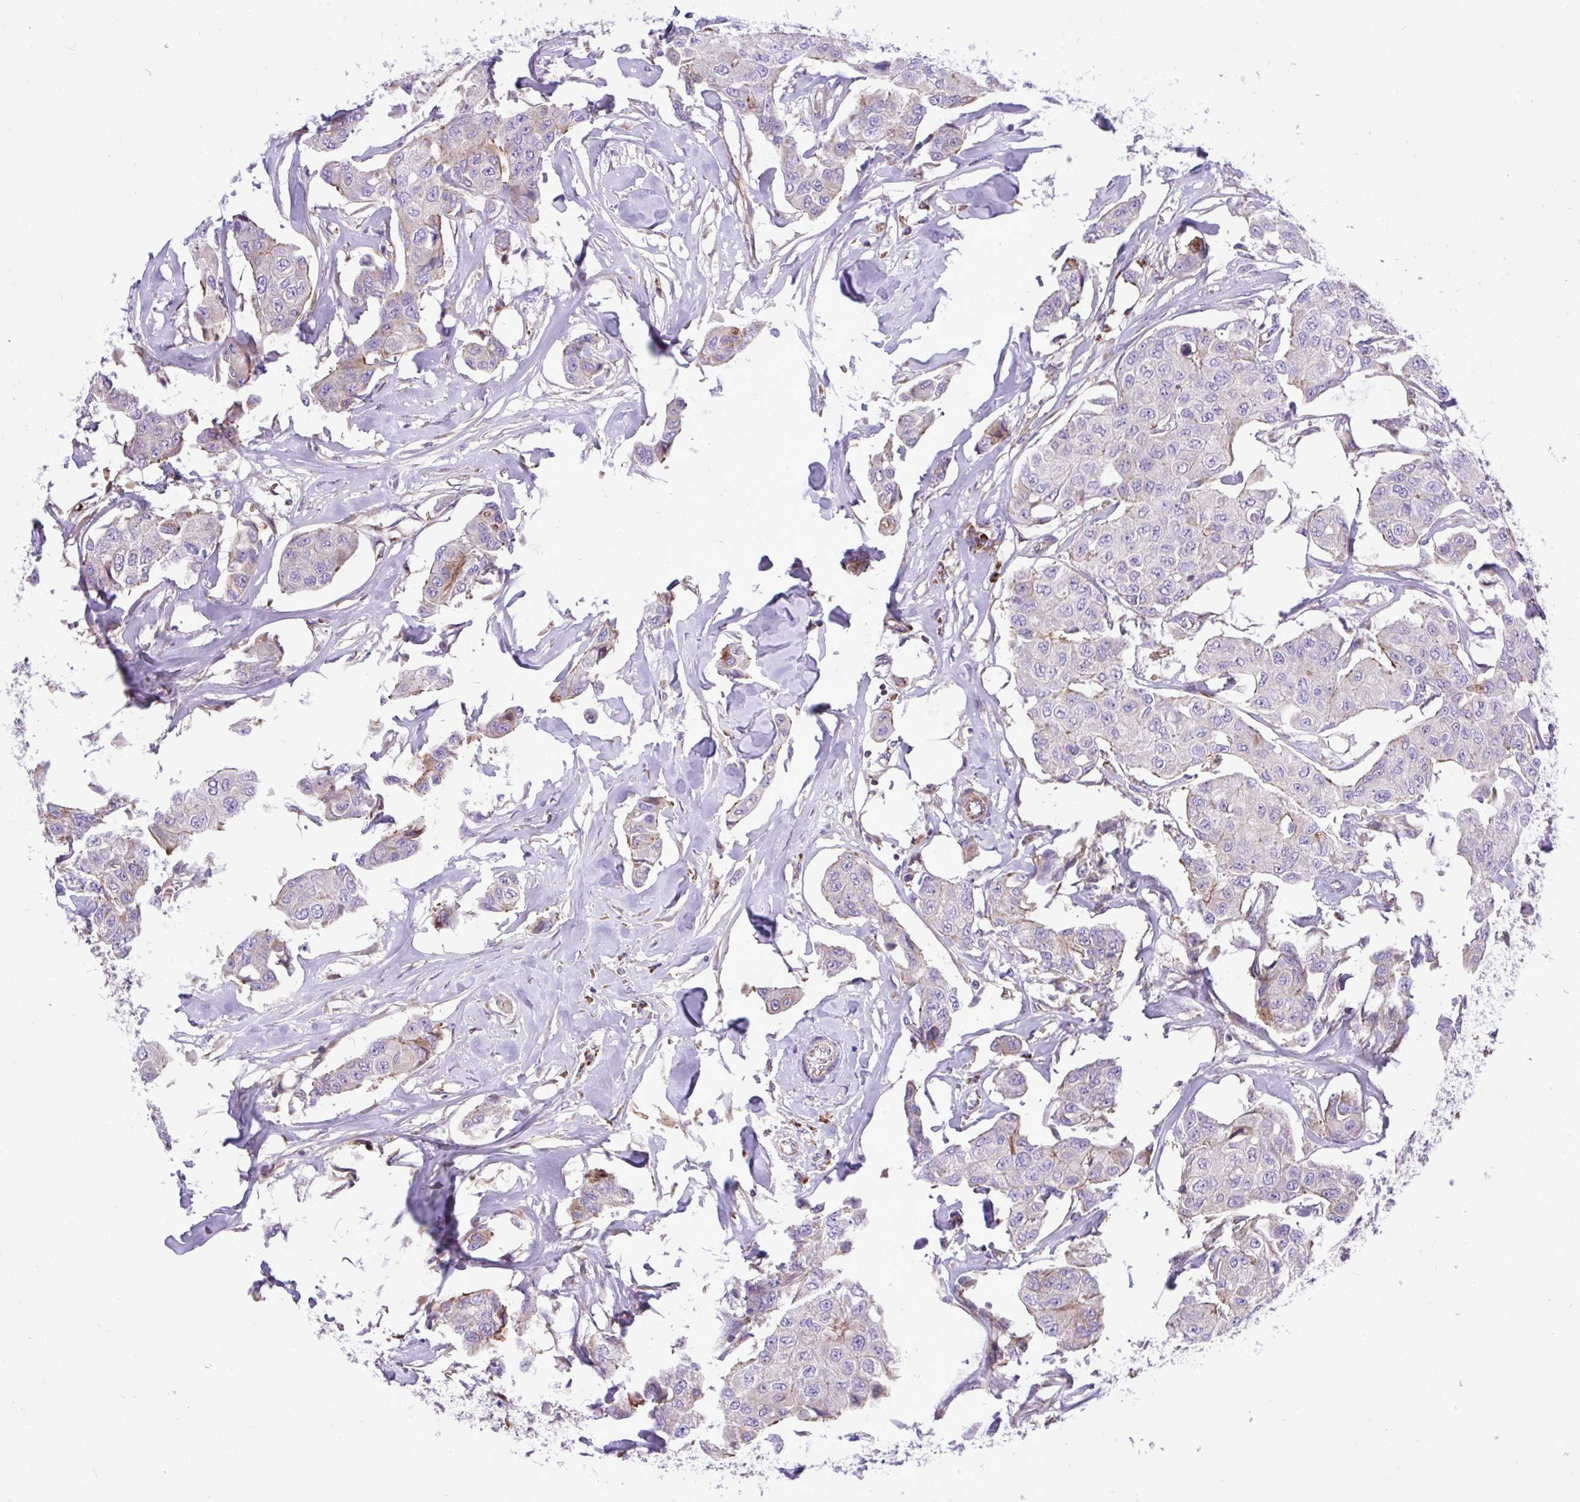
{"staining": {"intensity": "negative", "quantity": "none", "location": "none"}, "tissue": "breast cancer", "cell_type": "Tumor cells", "image_type": "cancer", "snomed": [{"axis": "morphology", "description": "Duct carcinoma"}, {"axis": "topography", "description": "Breast"}, {"axis": "topography", "description": "Lymph node"}], "caption": "Protein analysis of breast cancer (invasive ductal carcinoma) displays no significant staining in tumor cells.", "gene": "ATP13A2", "patient": {"sex": "female", "age": 80}}